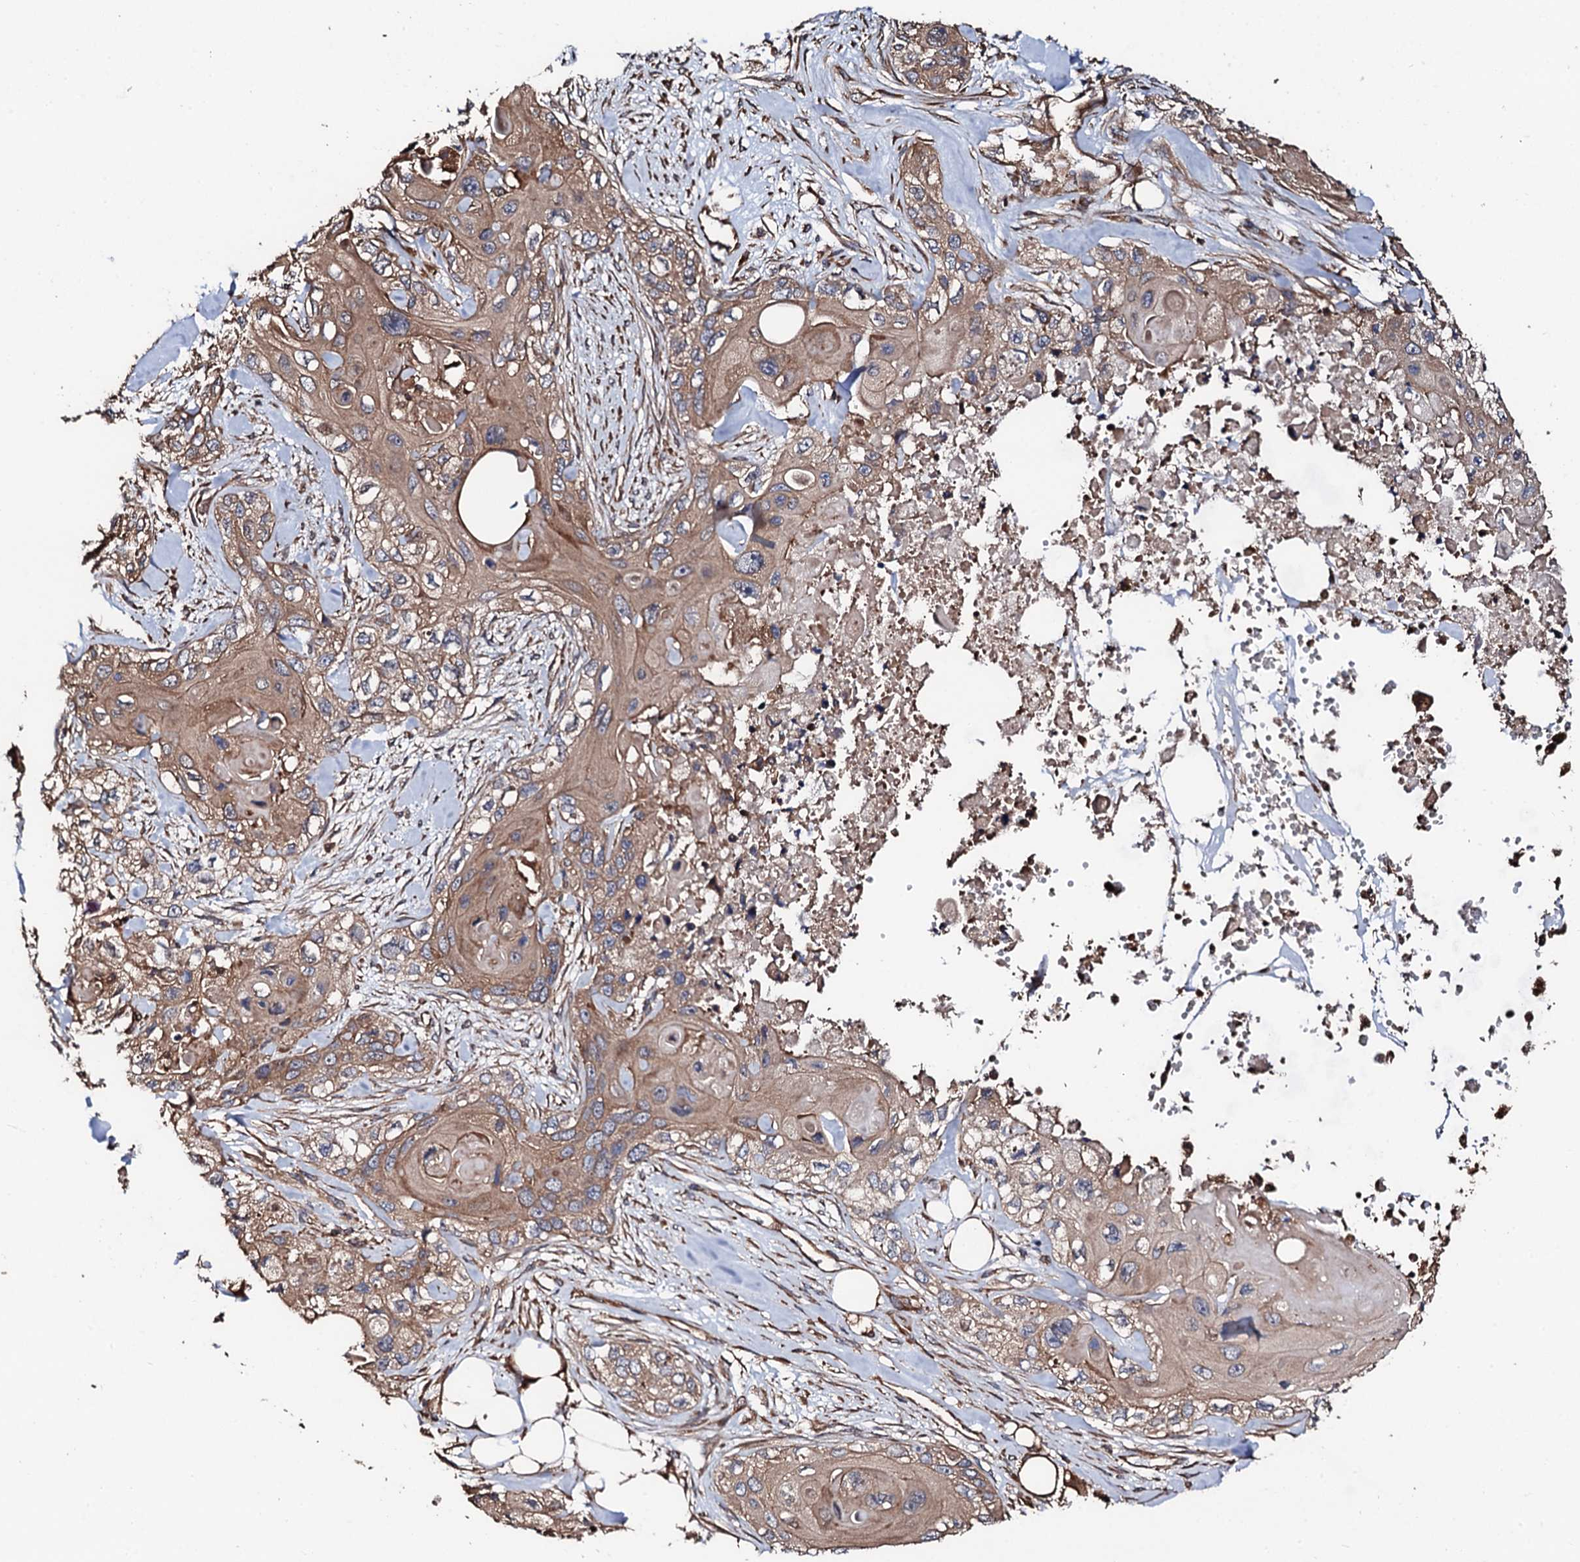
{"staining": {"intensity": "moderate", "quantity": ">75%", "location": "cytoplasmic/membranous"}, "tissue": "skin cancer", "cell_type": "Tumor cells", "image_type": "cancer", "snomed": [{"axis": "morphology", "description": "Normal tissue, NOS"}, {"axis": "morphology", "description": "Squamous cell carcinoma, NOS"}, {"axis": "topography", "description": "Skin"}], "caption": "A high-resolution histopathology image shows immunohistochemistry (IHC) staining of skin squamous cell carcinoma, which demonstrates moderate cytoplasmic/membranous positivity in about >75% of tumor cells. The staining is performed using DAB brown chromogen to label protein expression. The nuclei are counter-stained blue using hematoxylin.", "gene": "CKAP5", "patient": {"sex": "male", "age": 72}}